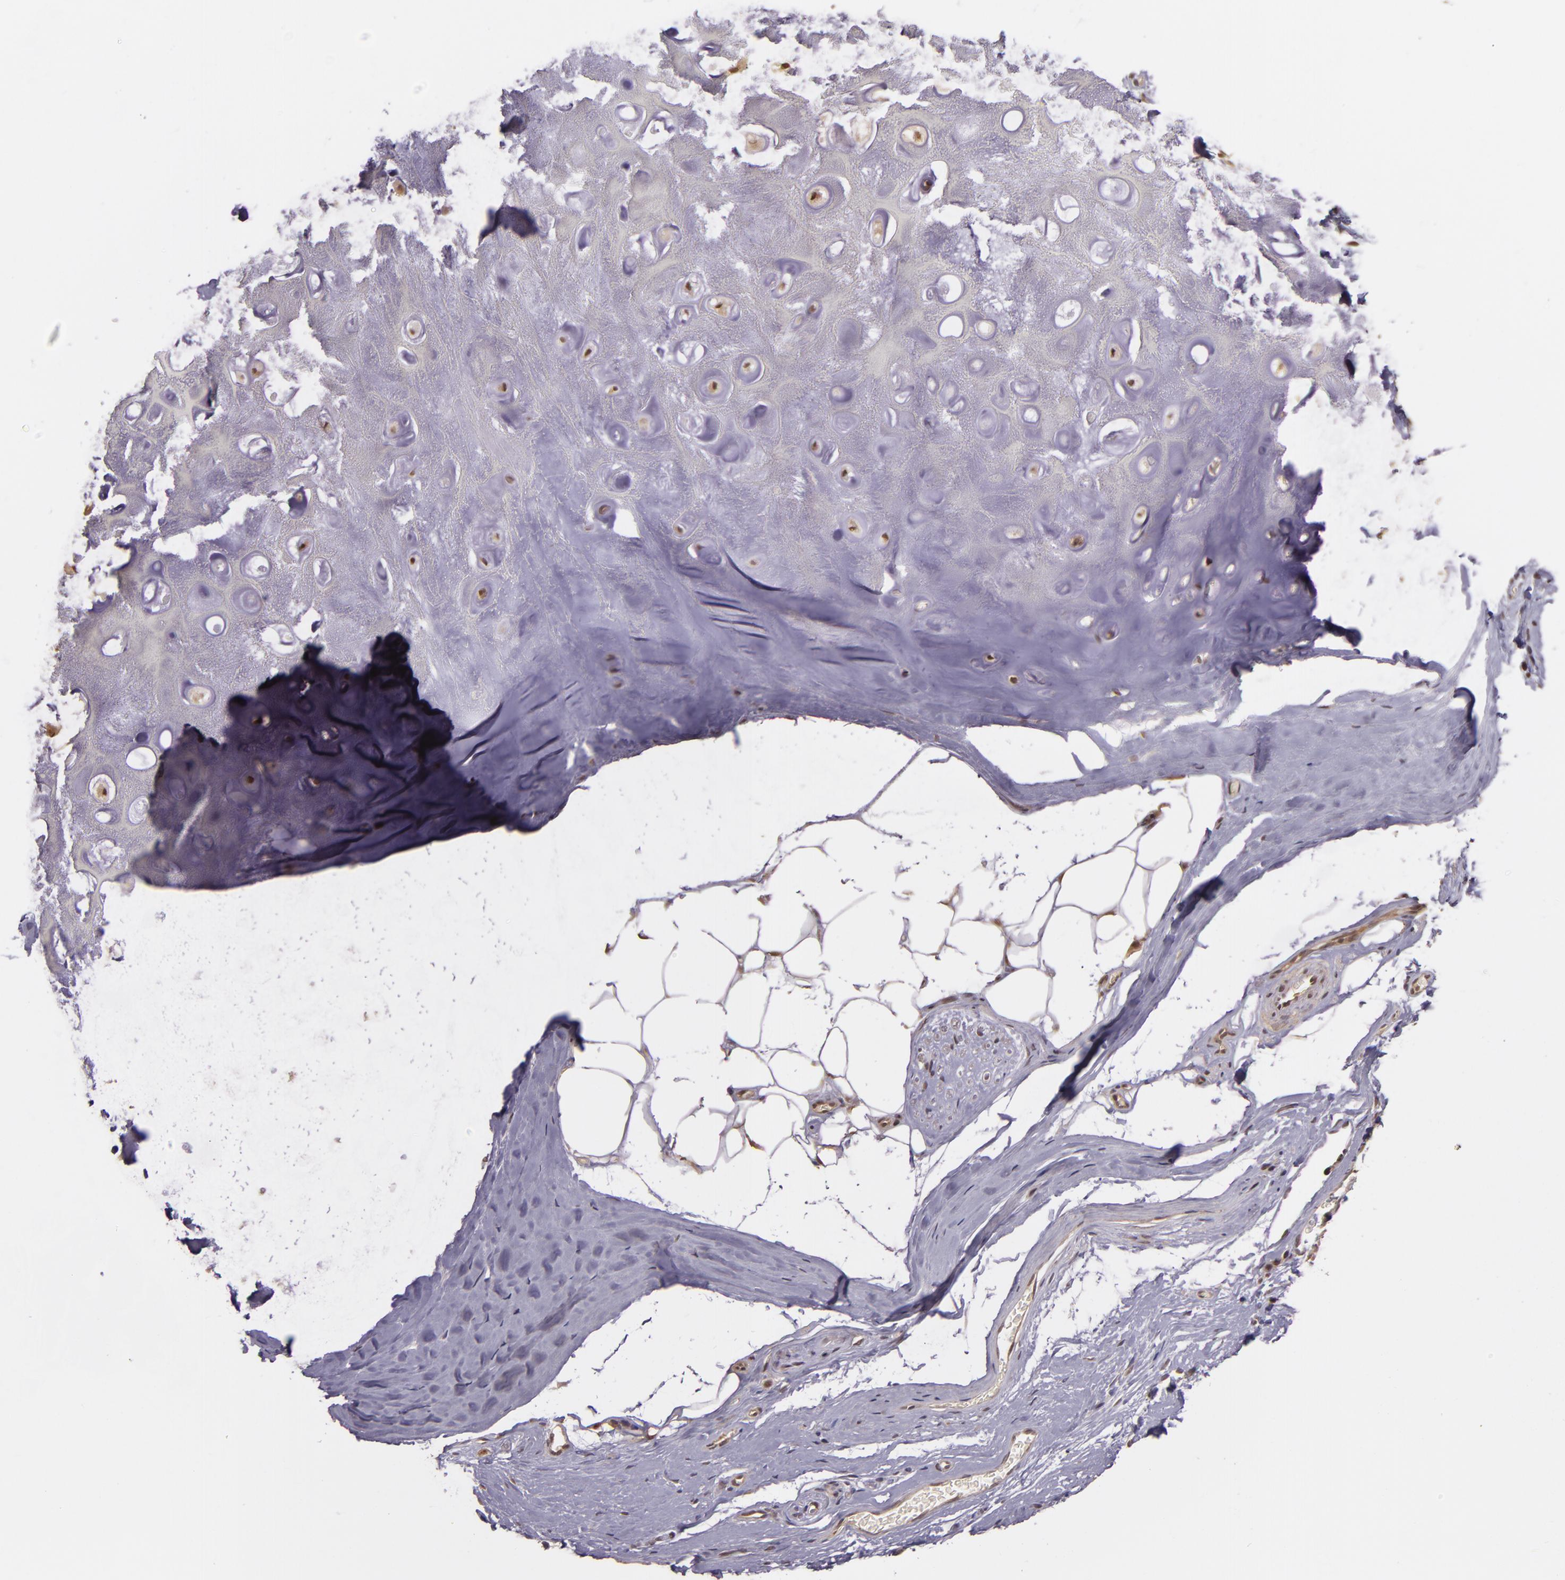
{"staining": {"intensity": "moderate", "quantity": ">75%", "location": "cytoplasmic/membranous"}, "tissue": "nasopharynx", "cell_type": "Respiratory epithelial cells", "image_type": "normal", "snomed": [{"axis": "morphology", "description": "Normal tissue, NOS"}, {"axis": "topography", "description": "Nasopharynx"}], "caption": "A medium amount of moderate cytoplasmic/membranous expression is seen in about >75% of respiratory epithelial cells in unremarkable nasopharynx.", "gene": "TXNRD2", "patient": {"sex": "male", "age": 56}}